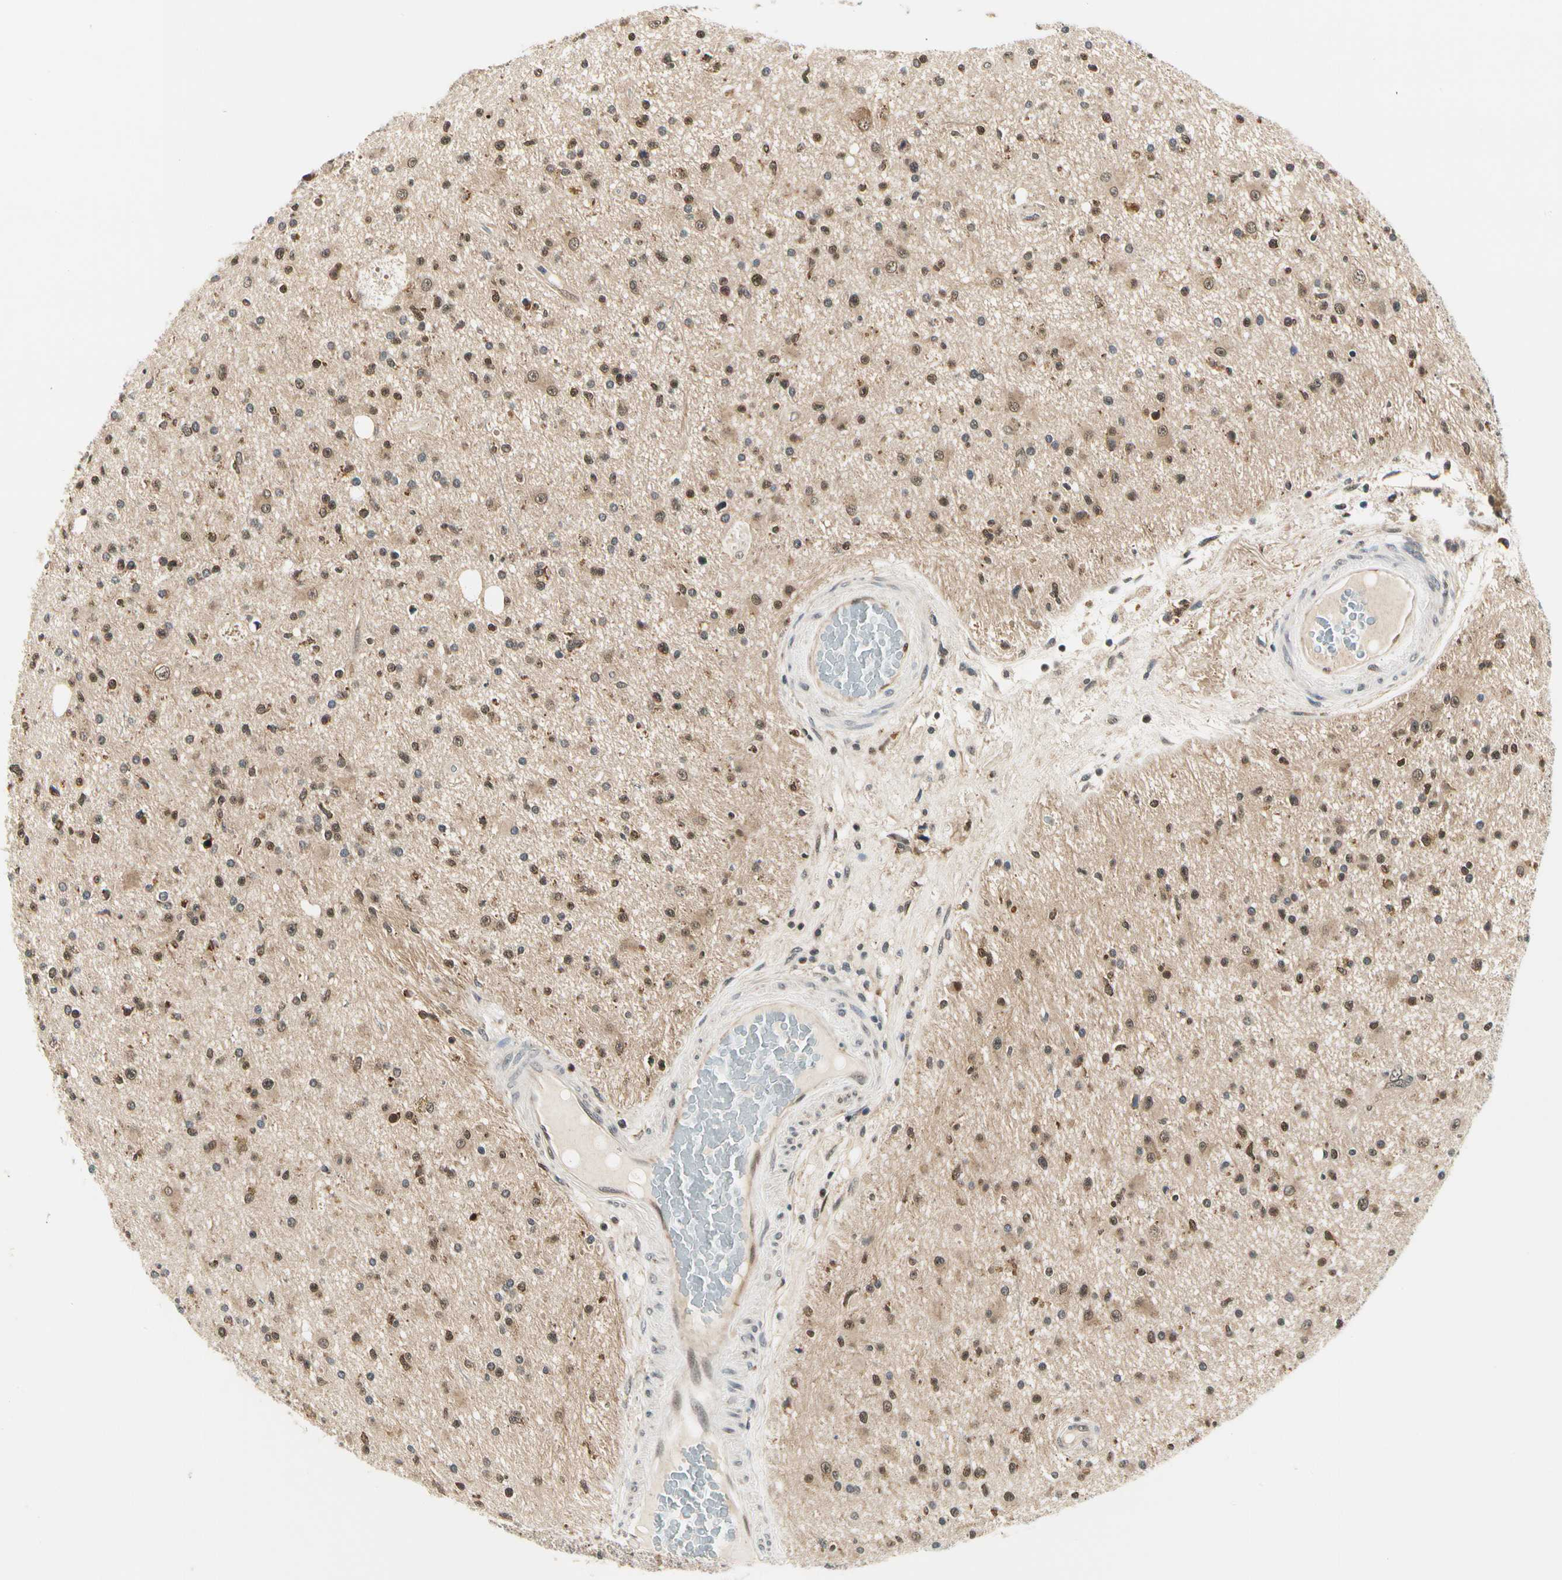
{"staining": {"intensity": "strong", "quantity": "25%-75%", "location": "cytoplasmic/membranous"}, "tissue": "glioma", "cell_type": "Tumor cells", "image_type": "cancer", "snomed": [{"axis": "morphology", "description": "Glioma, malignant, High grade"}, {"axis": "topography", "description": "Brain"}], "caption": "Glioma stained for a protein demonstrates strong cytoplasmic/membranous positivity in tumor cells.", "gene": "PDK2", "patient": {"sex": "male", "age": 33}}